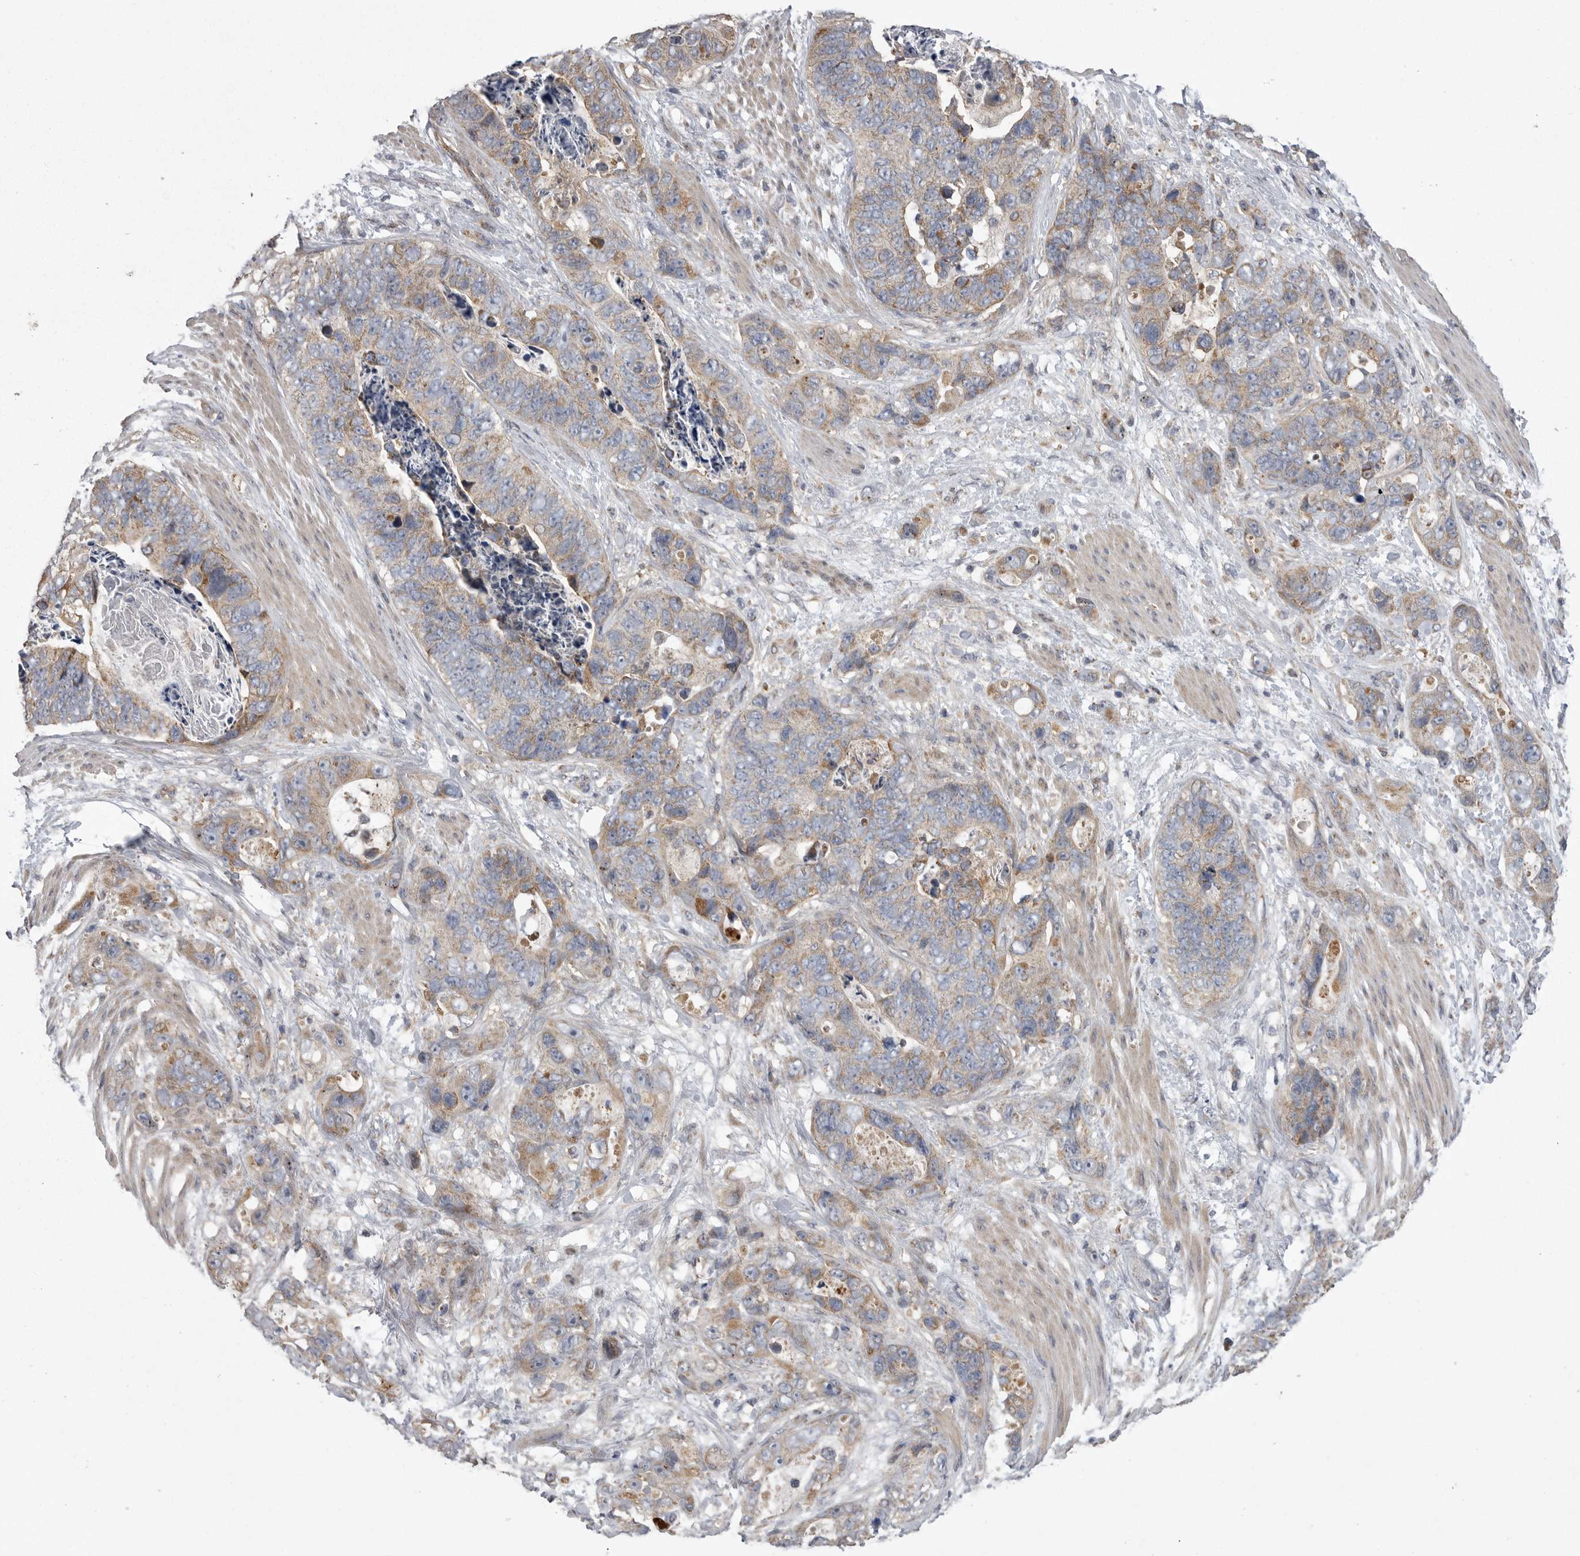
{"staining": {"intensity": "weak", "quantity": ">75%", "location": "cytoplasmic/membranous"}, "tissue": "stomach cancer", "cell_type": "Tumor cells", "image_type": "cancer", "snomed": [{"axis": "morphology", "description": "Normal tissue, NOS"}, {"axis": "morphology", "description": "Adenocarcinoma, NOS"}, {"axis": "topography", "description": "Stomach"}], "caption": "Protein expression by immunohistochemistry (IHC) reveals weak cytoplasmic/membranous positivity in approximately >75% of tumor cells in stomach adenocarcinoma.", "gene": "CRP", "patient": {"sex": "female", "age": 89}}